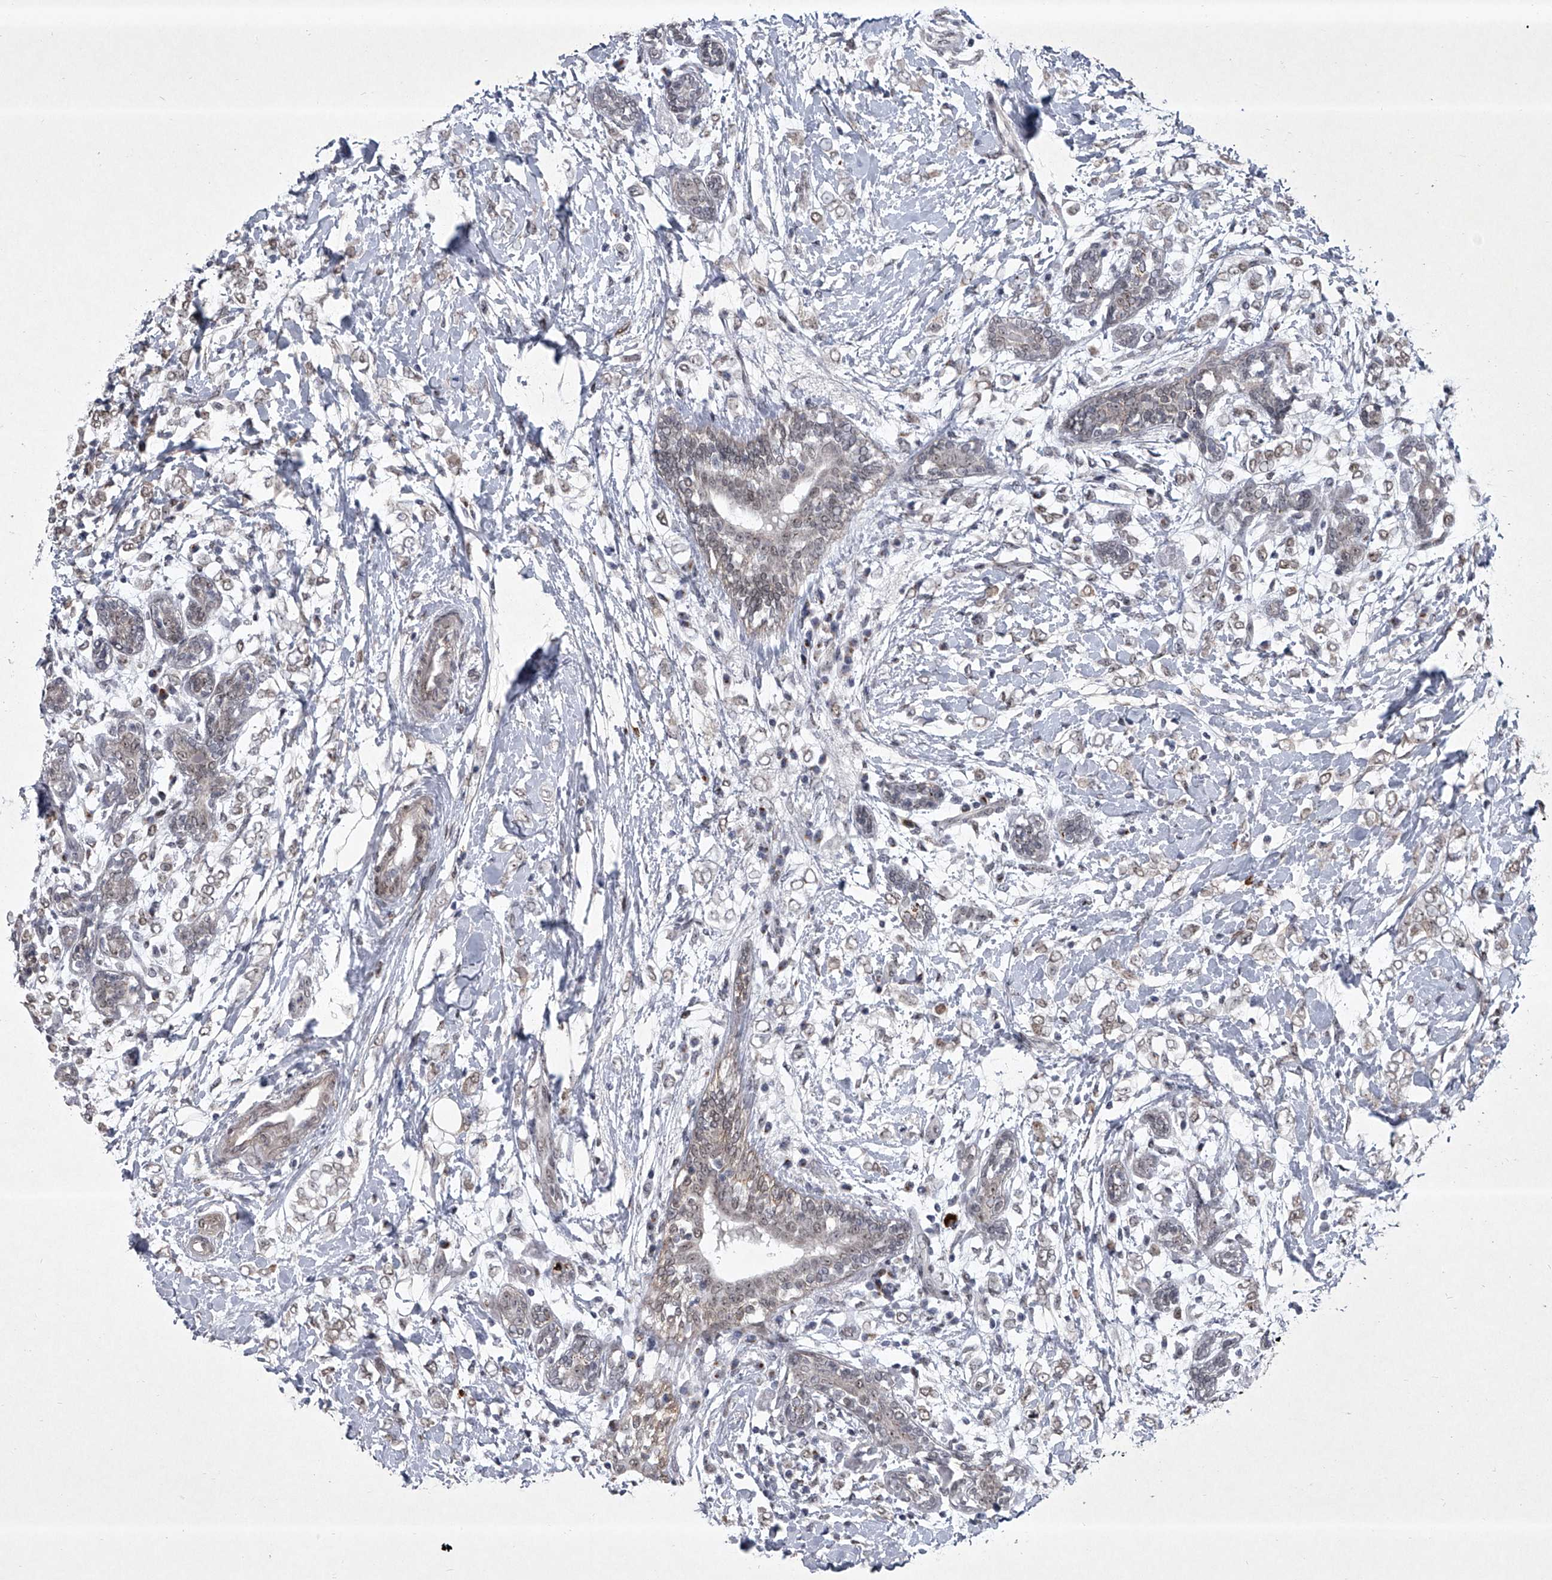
{"staining": {"intensity": "weak", "quantity": "<25%", "location": "nuclear"}, "tissue": "breast cancer", "cell_type": "Tumor cells", "image_type": "cancer", "snomed": [{"axis": "morphology", "description": "Normal tissue, NOS"}, {"axis": "morphology", "description": "Lobular carcinoma"}, {"axis": "topography", "description": "Breast"}], "caption": "A photomicrograph of human breast cancer (lobular carcinoma) is negative for staining in tumor cells. Brightfield microscopy of immunohistochemistry stained with DAB (brown) and hematoxylin (blue), captured at high magnification.", "gene": "MLLT1", "patient": {"sex": "female", "age": 47}}